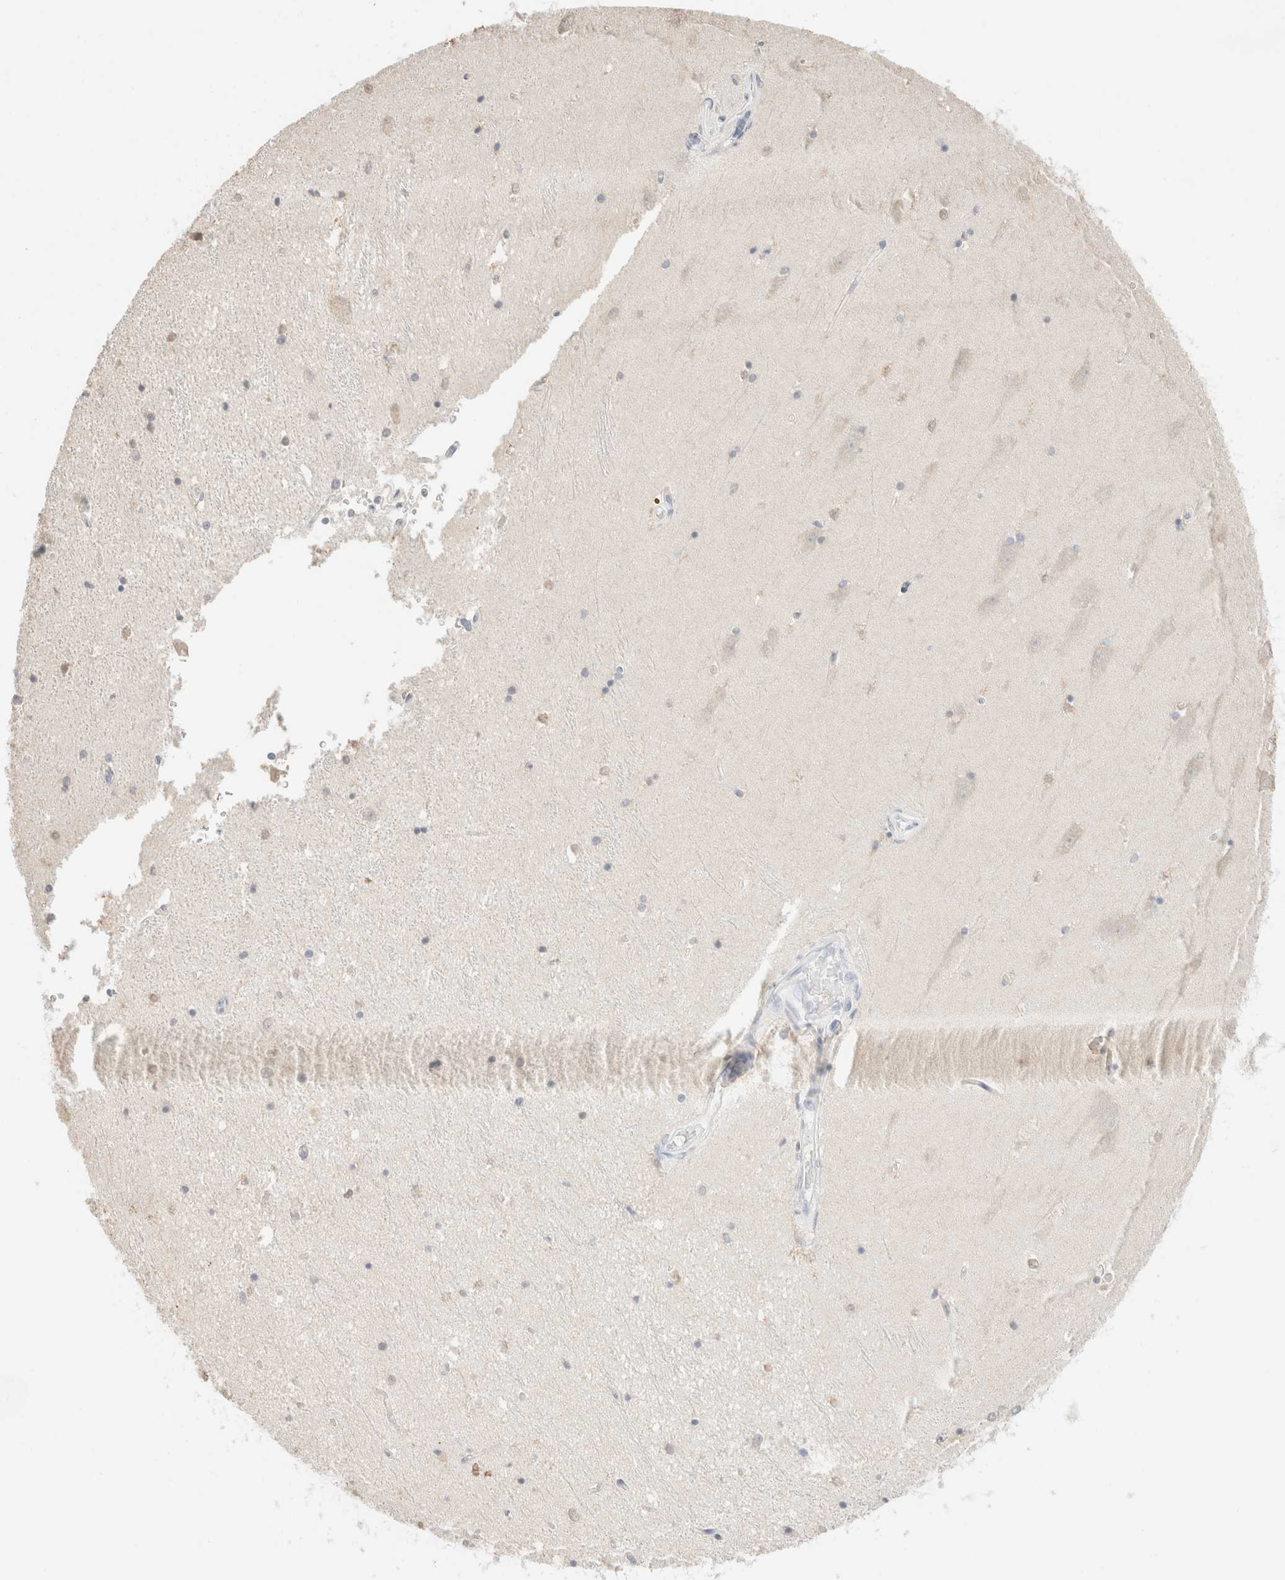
{"staining": {"intensity": "negative", "quantity": "none", "location": "none"}, "tissue": "hippocampus", "cell_type": "Glial cells", "image_type": "normal", "snomed": [{"axis": "morphology", "description": "Normal tissue, NOS"}, {"axis": "topography", "description": "Hippocampus"}], "caption": "IHC histopathology image of benign hippocampus stained for a protein (brown), which displays no positivity in glial cells.", "gene": "CPA1", "patient": {"sex": "male", "age": 45}}